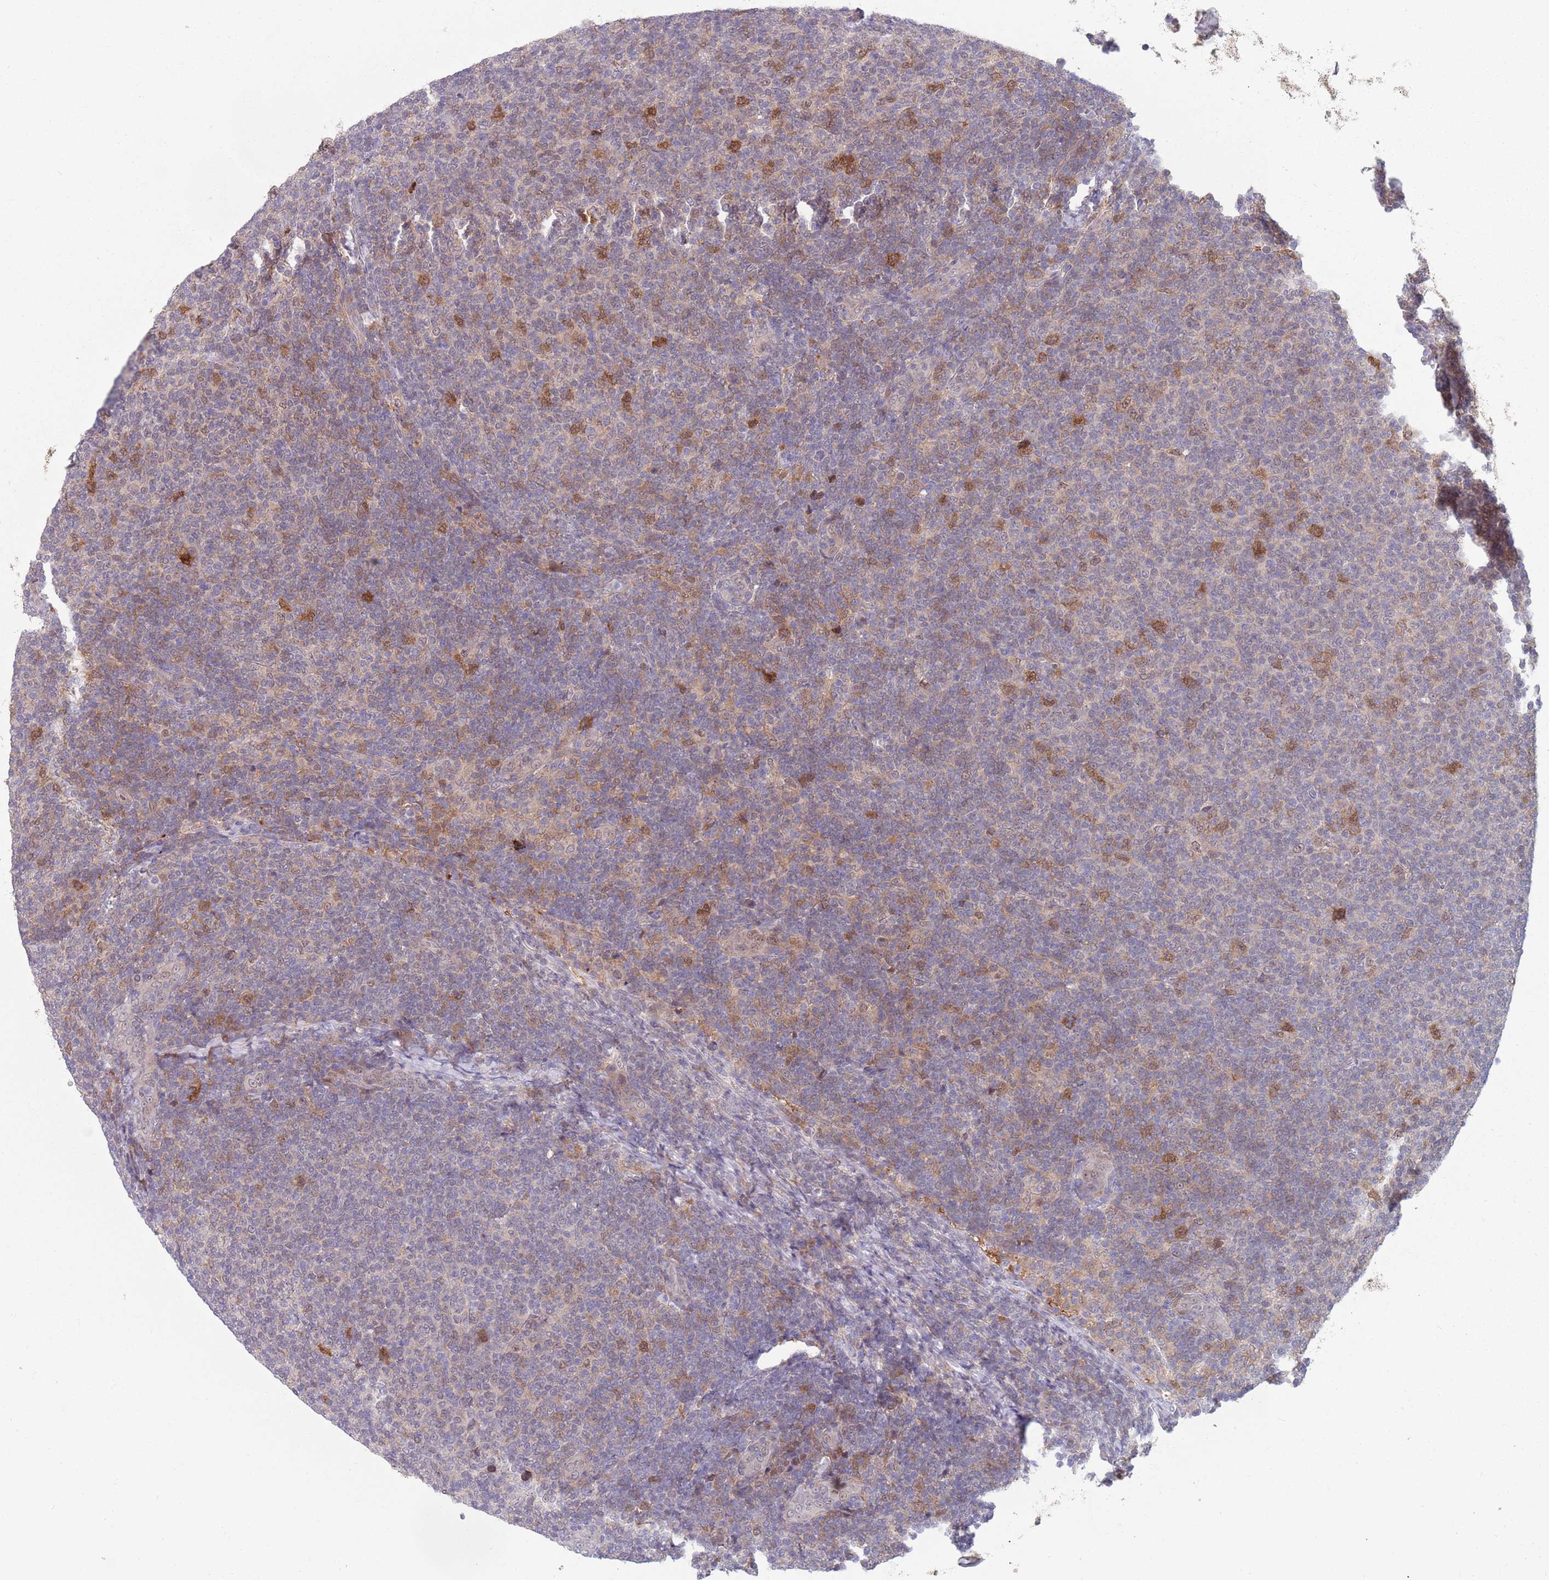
{"staining": {"intensity": "moderate", "quantity": "<25%", "location": "cytoplasmic/membranous,nuclear"}, "tissue": "lymphoma", "cell_type": "Tumor cells", "image_type": "cancer", "snomed": [{"axis": "morphology", "description": "Malignant lymphoma, non-Hodgkin's type, Low grade"}, {"axis": "topography", "description": "Lymph node"}], "caption": "Human lymphoma stained with a brown dye displays moderate cytoplasmic/membranous and nuclear positive expression in about <25% of tumor cells.", "gene": "CLNS1A", "patient": {"sex": "male", "age": 66}}